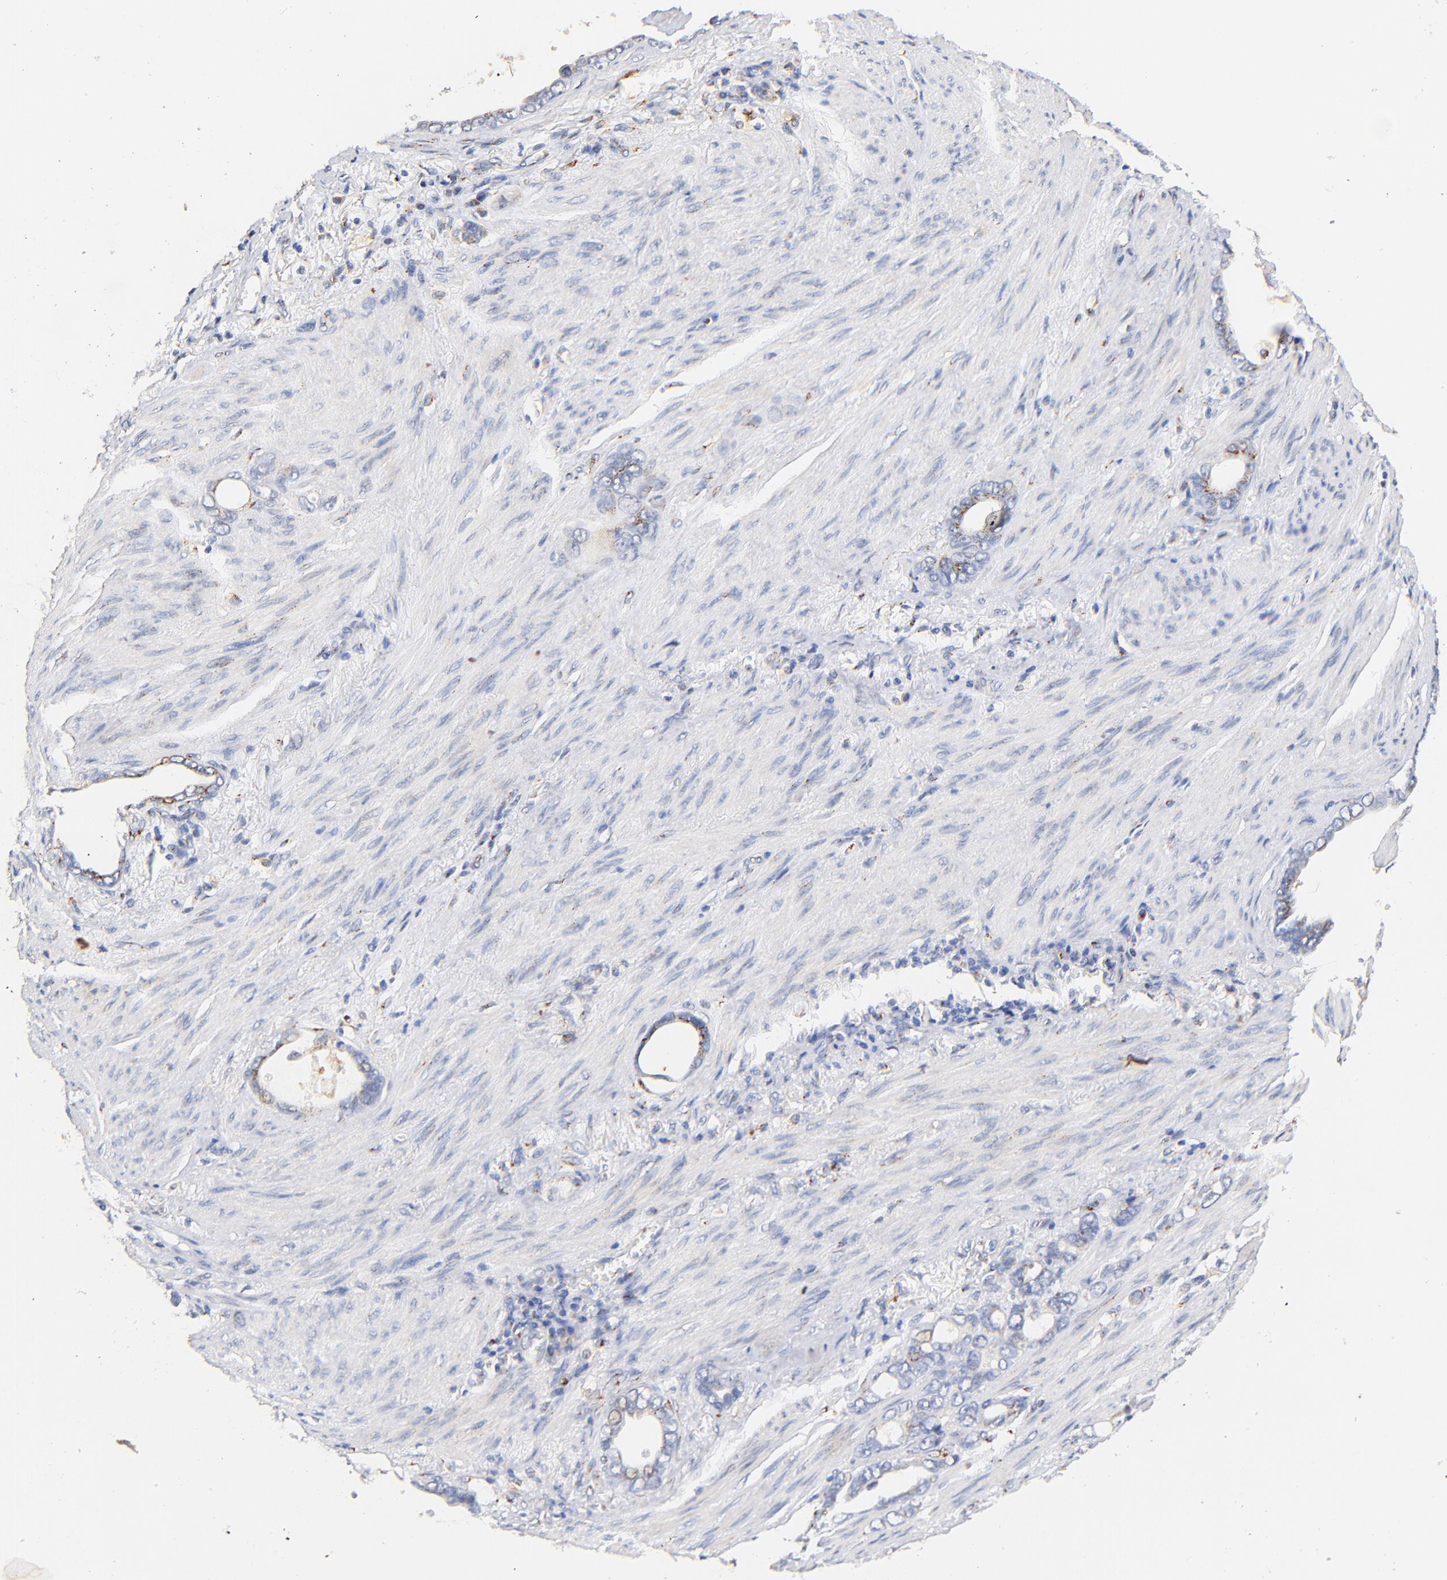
{"staining": {"intensity": "weak", "quantity": "<25%", "location": "cytoplasmic/membranous"}, "tissue": "stomach cancer", "cell_type": "Tumor cells", "image_type": "cancer", "snomed": [{"axis": "morphology", "description": "Adenocarcinoma, NOS"}, {"axis": "topography", "description": "Stomach"}], "caption": "Tumor cells are negative for protein expression in human stomach cancer (adenocarcinoma).", "gene": "FMNL3", "patient": {"sex": "male", "age": 78}}